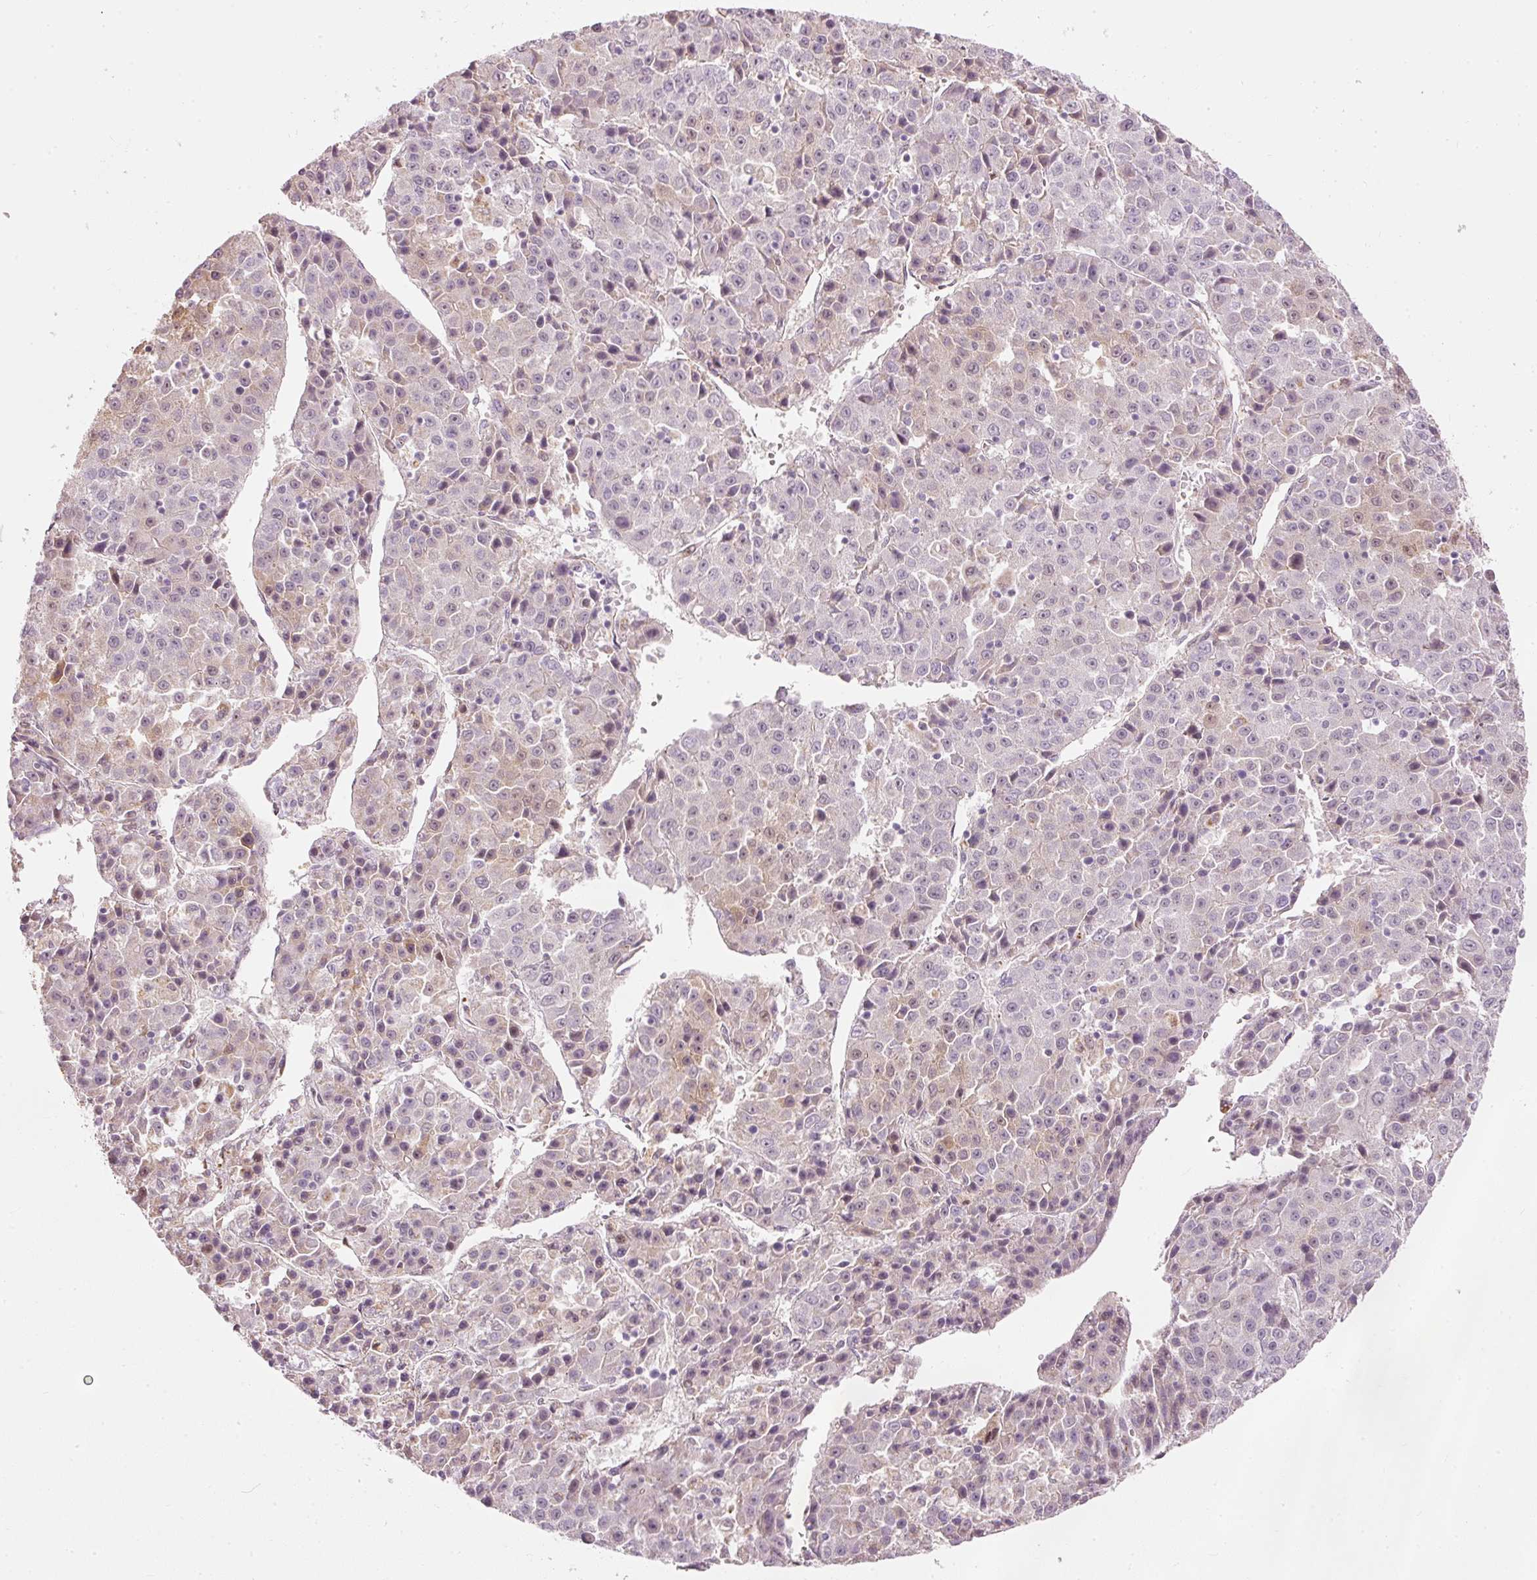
{"staining": {"intensity": "weak", "quantity": "<25%", "location": "cytoplasmic/membranous,nuclear"}, "tissue": "liver cancer", "cell_type": "Tumor cells", "image_type": "cancer", "snomed": [{"axis": "morphology", "description": "Carcinoma, Hepatocellular, NOS"}, {"axis": "topography", "description": "Liver"}], "caption": "A histopathology image of hepatocellular carcinoma (liver) stained for a protein demonstrates no brown staining in tumor cells.", "gene": "RNF39", "patient": {"sex": "female", "age": 53}}